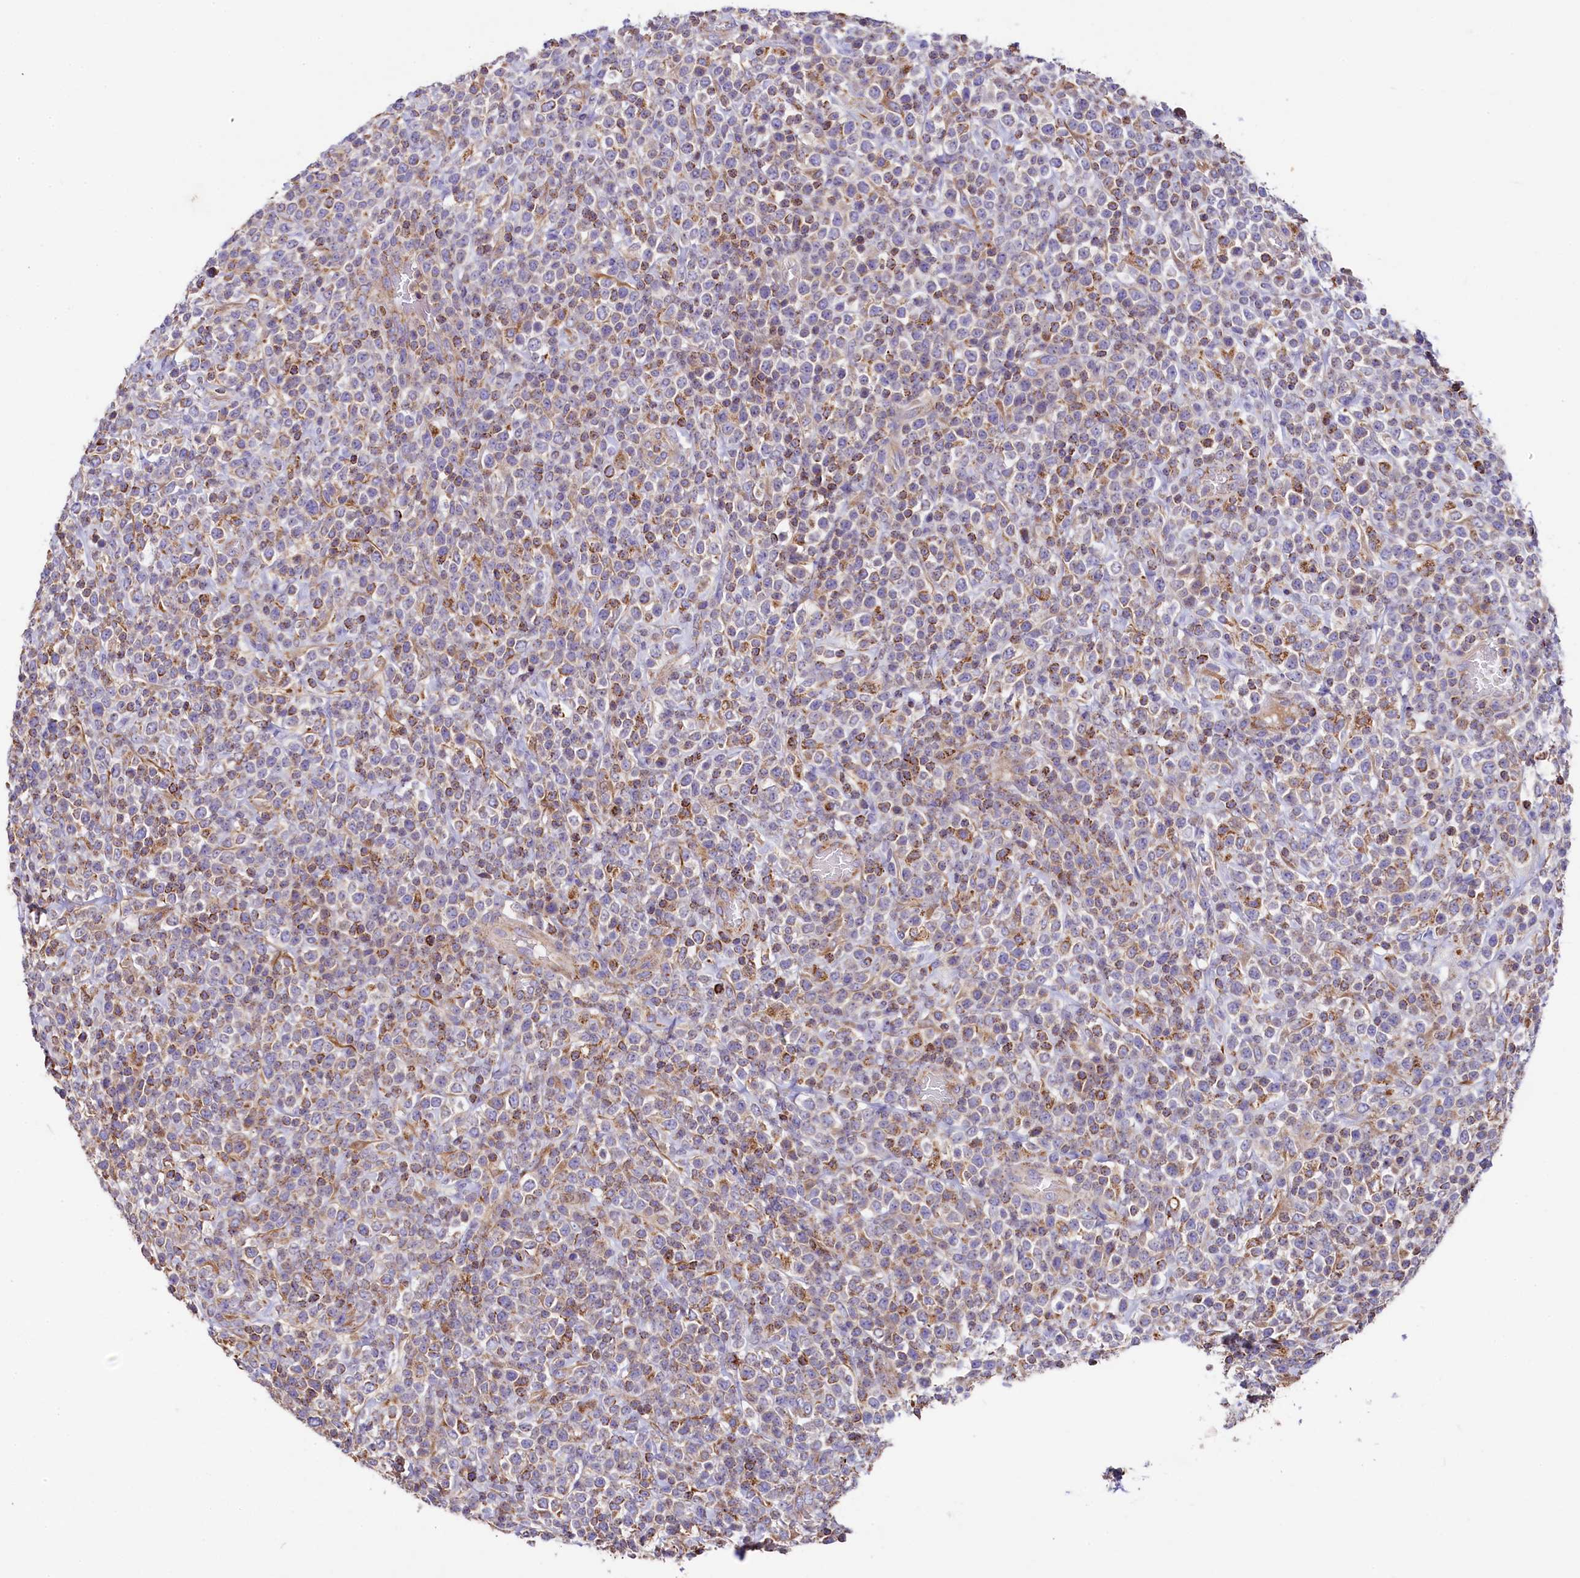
{"staining": {"intensity": "moderate", "quantity": "<25%", "location": "cytoplasmic/membranous"}, "tissue": "lymphoma", "cell_type": "Tumor cells", "image_type": "cancer", "snomed": [{"axis": "morphology", "description": "Malignant lymphoma, non-Hodgkin's type, High grade"}, {"axis": "topography", "description": "Colon"}], "caption": "Immunohistochemical staining of lymphoma exhibits low levels of moderate cytoplasmic/membranous protein staining in about <25% of tumor cells.", "gene": "CLYBL", "patient": {"sex": "female", "age": 53}}